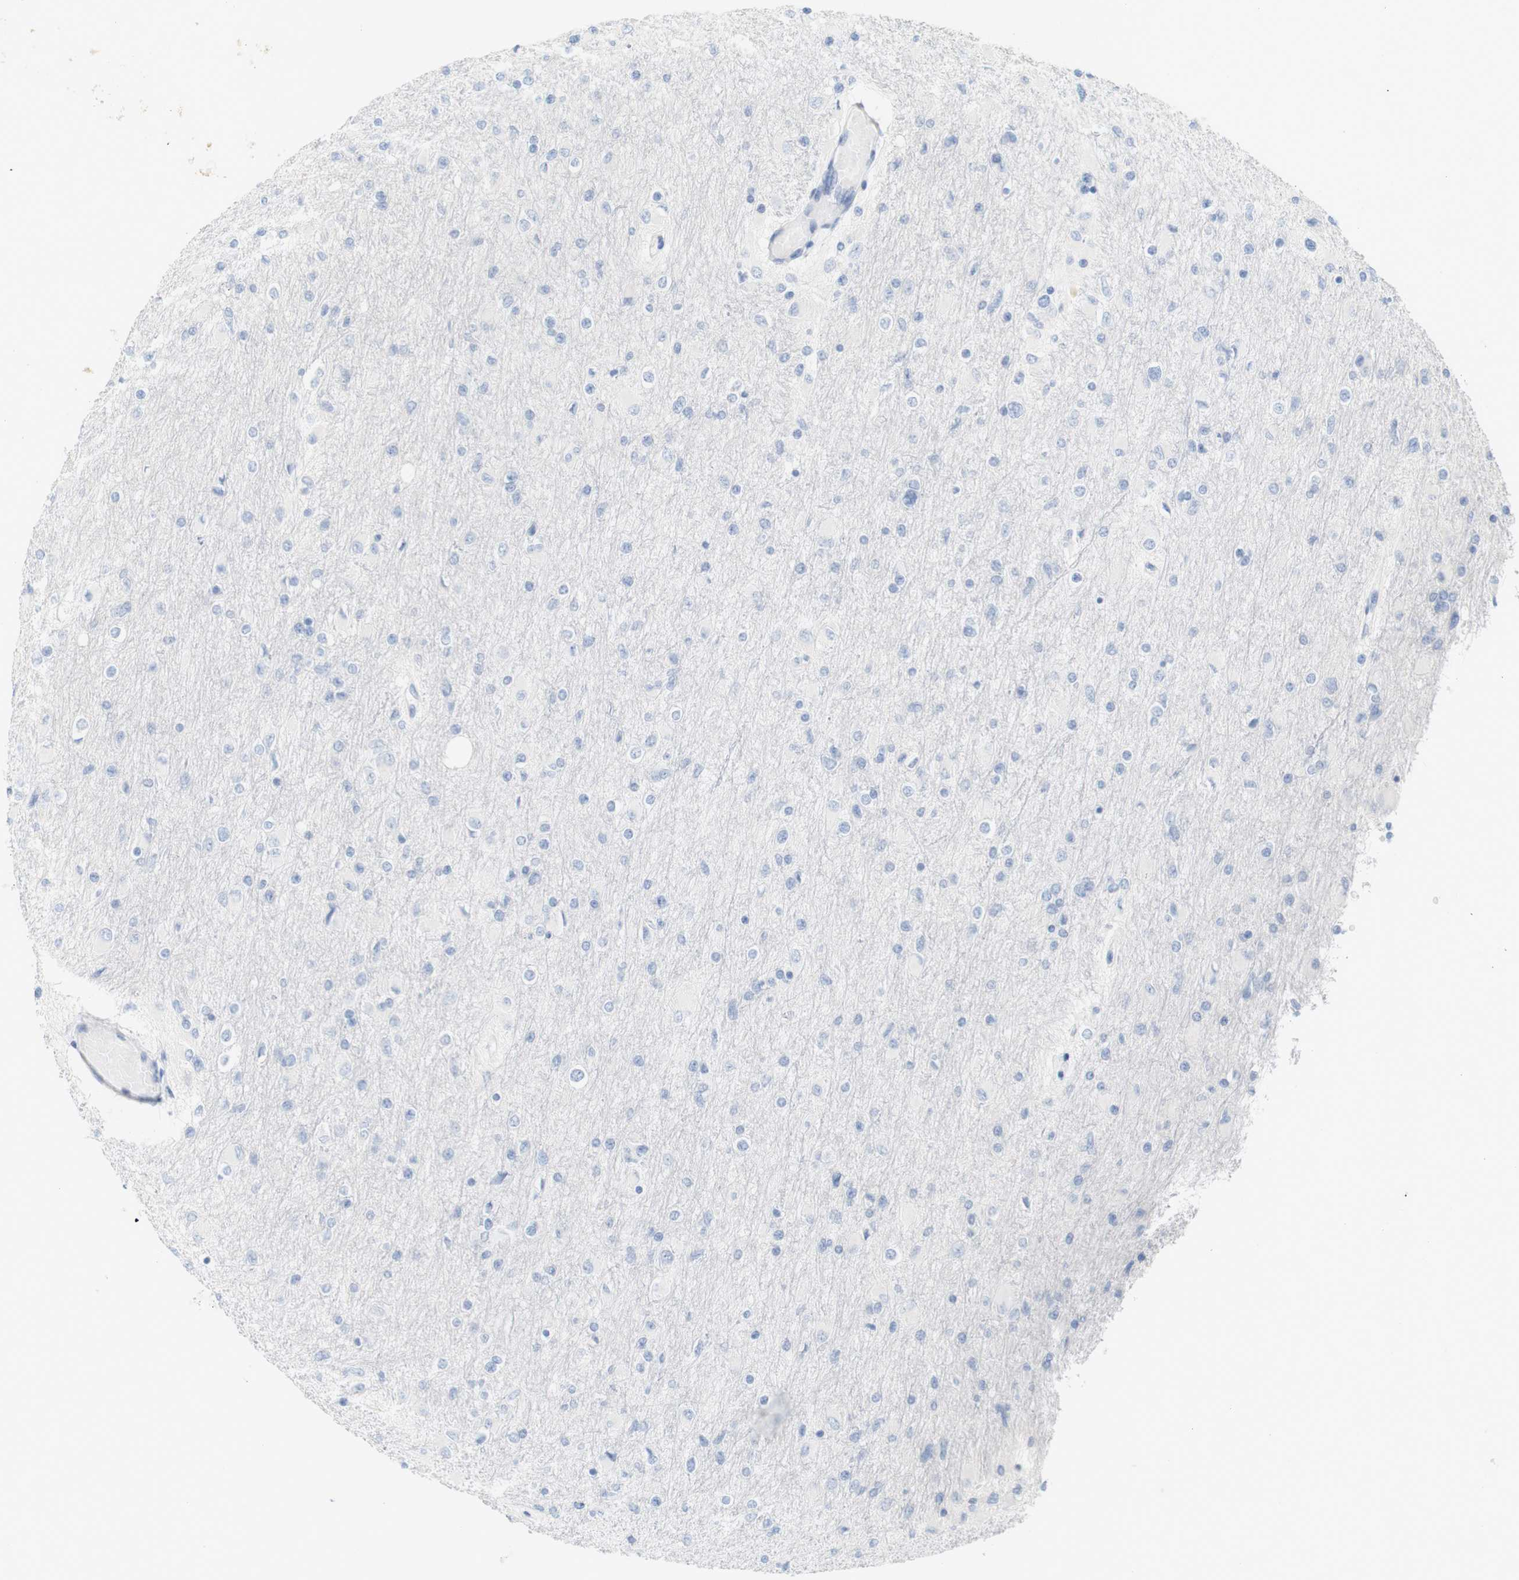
{"staining": {"intensity": "negative", "quantity": "none", "location": "none"}, "tissue": "glioma", "cell_type": "Tumor cells", "image_type": "cancer", "snomed": [{"axis": "morphology", "description": "Glioma, malignant, High grade"}, {"axis": "topography", "description": "Cerebral cortex"}], "caption": "DAB (3,3'-diaminobenzidine) immunohistochemical staining of glioma exhibits no significant staining in tumor cells.", "gene": "RGS9", "patient": {"sex": "female", "age": 36}}